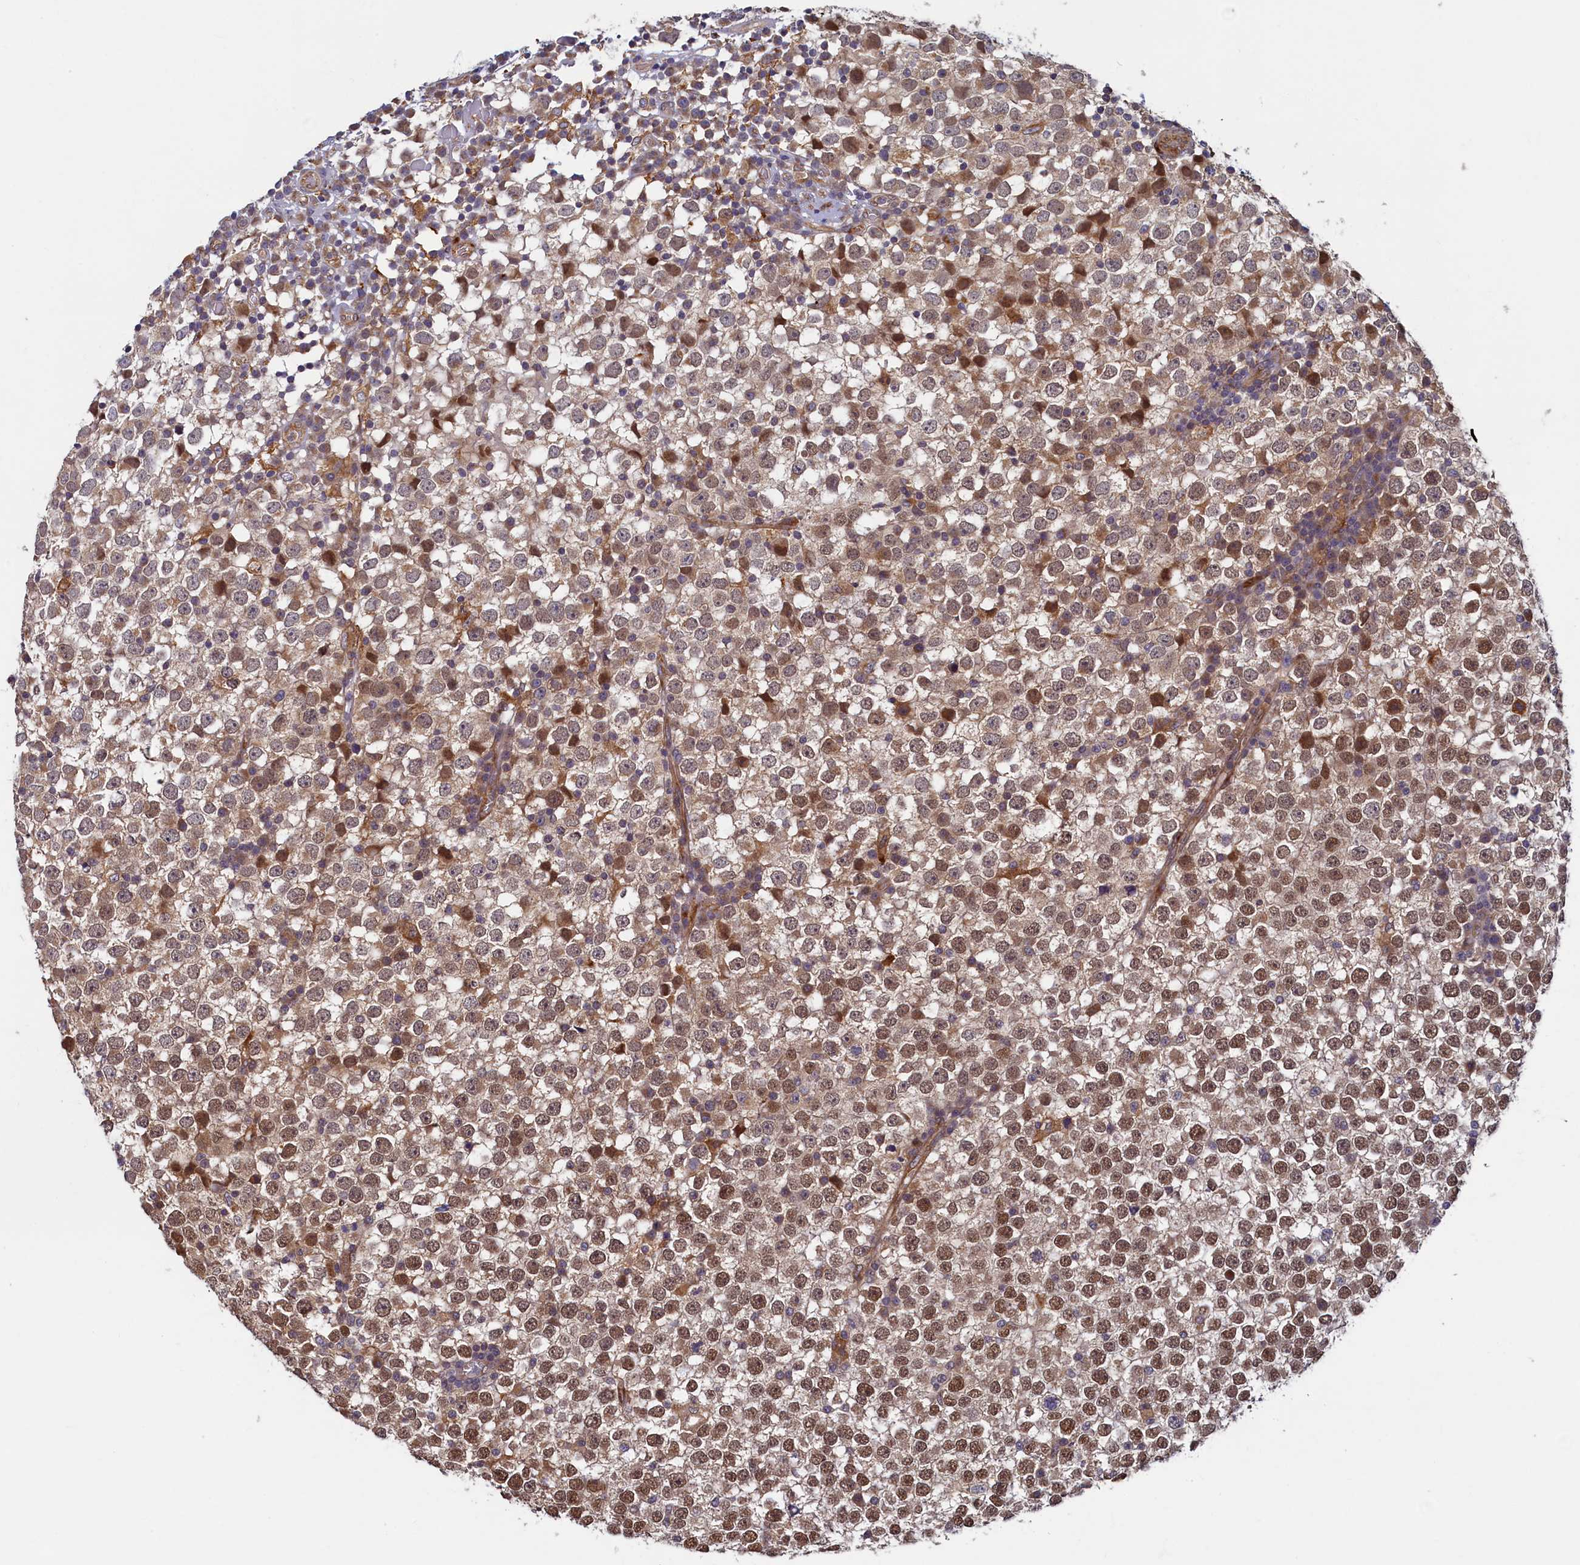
{"staining": {"intensity": "moderate", "quantity": ">75%", "location": "nuclear"}, "tissue": "testis cancer", "cell_type": "Tumor cells", "image_type": "cancer", "snomed": [{"axis": "morphology", "description": "Seminoma, NOS"}, {"axis": "topography", "description": "Testis"}], "caption": "Brown immunohistochemical staining in testis seminoma shows moderate nuclear staining in about >75% of tumor cells.", "gene": "STX12", "patient": {"sex": "male", "age": 65}}